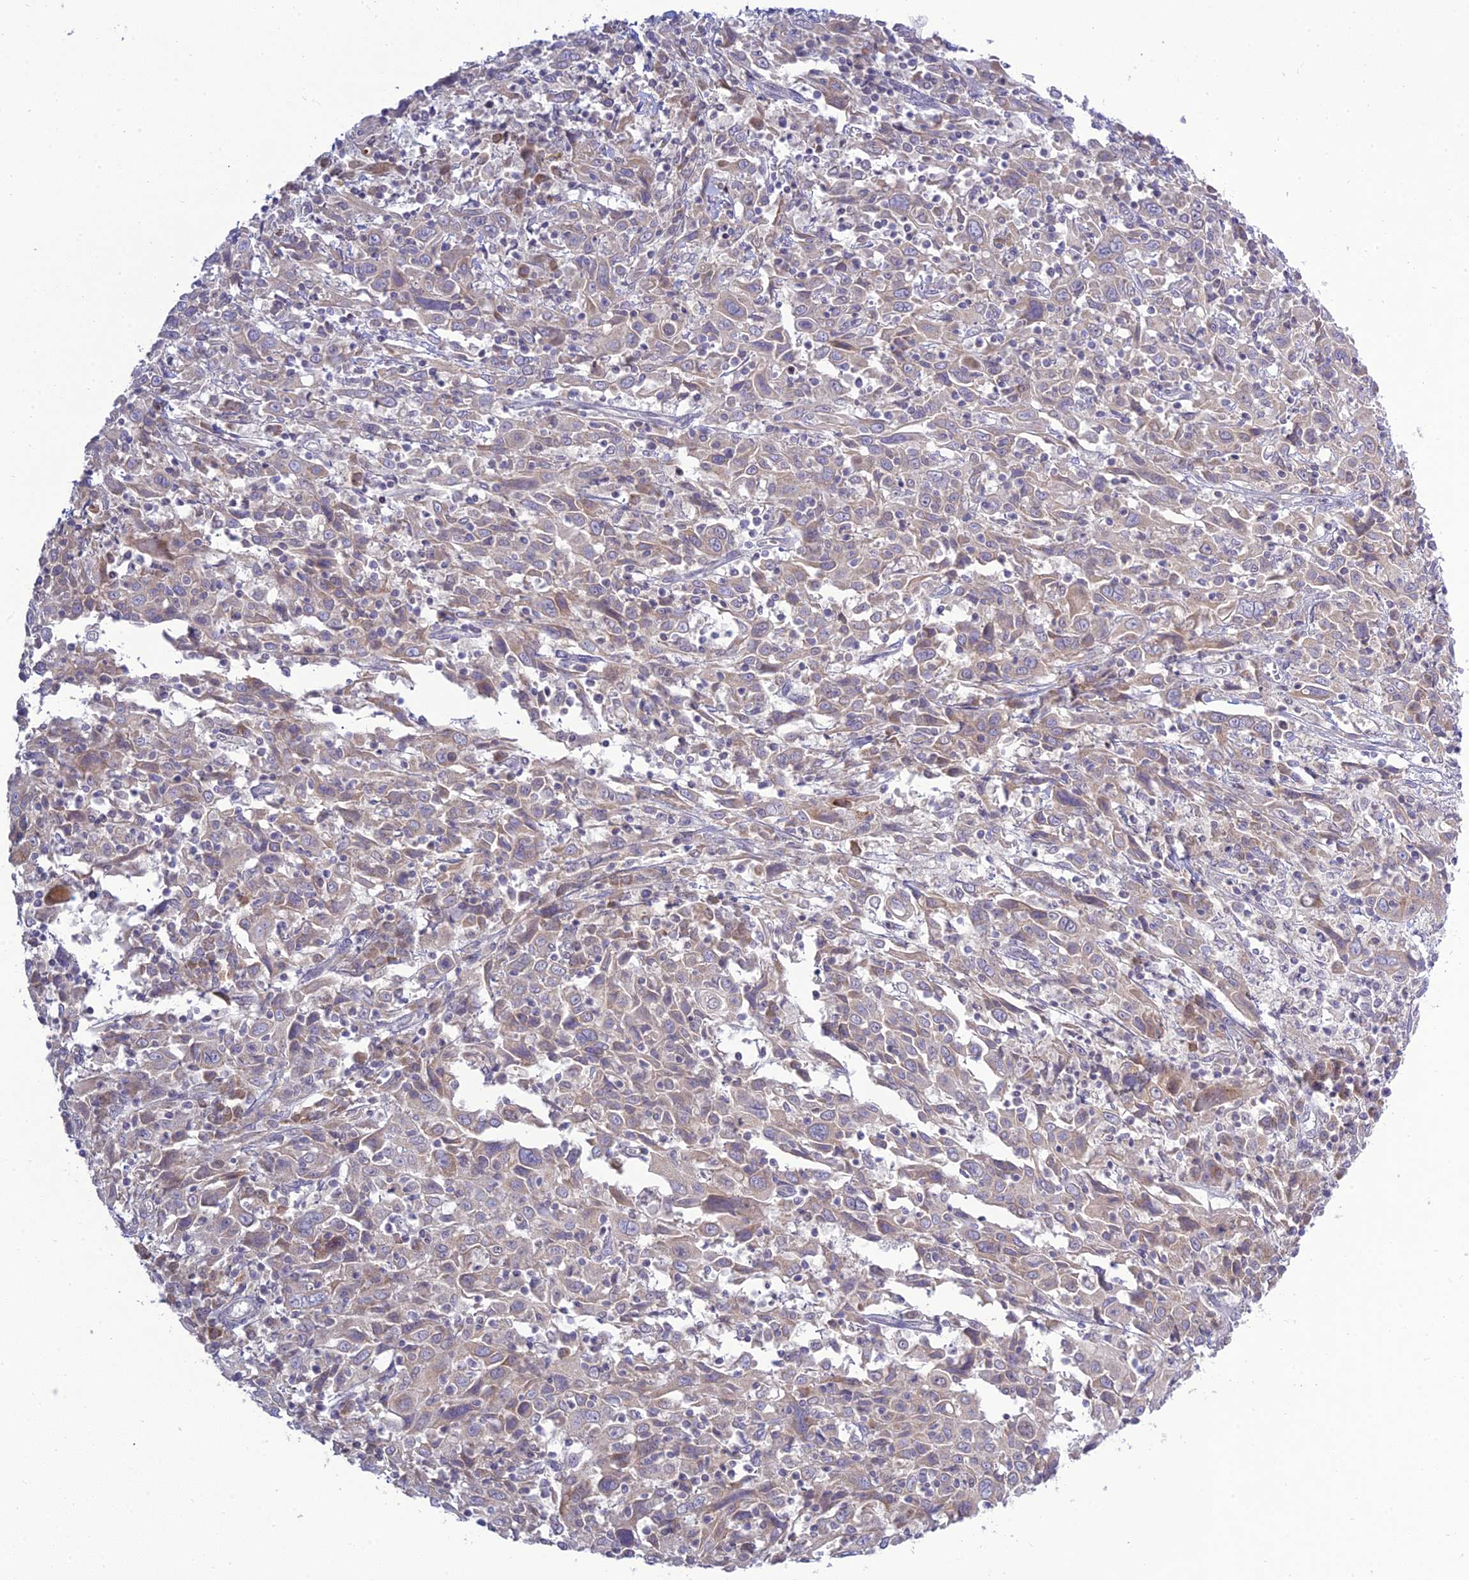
{"staining": {"intensity": "weak", "quantity": ">75%", "location": "cytoplasmic/membranous"}, "tissue": "cervical cancer", "cell_type": "Tumor cells", "image_type": "cancer", "snomed": [{"axis": "morphology", "description": "Squamous cell carcinoma, NOS"}, {"axis": "topography", "description": "Cervix"}], "caption": "Cervical cancer (squamous cell carcinoma) was stained to show a protein in brown. There is low levels of weak cytoplasmic/membranous positivity in about >75% of tumor cells.", "gene": "TMEM40", "patient": {"sex": "female", "age": 46}}